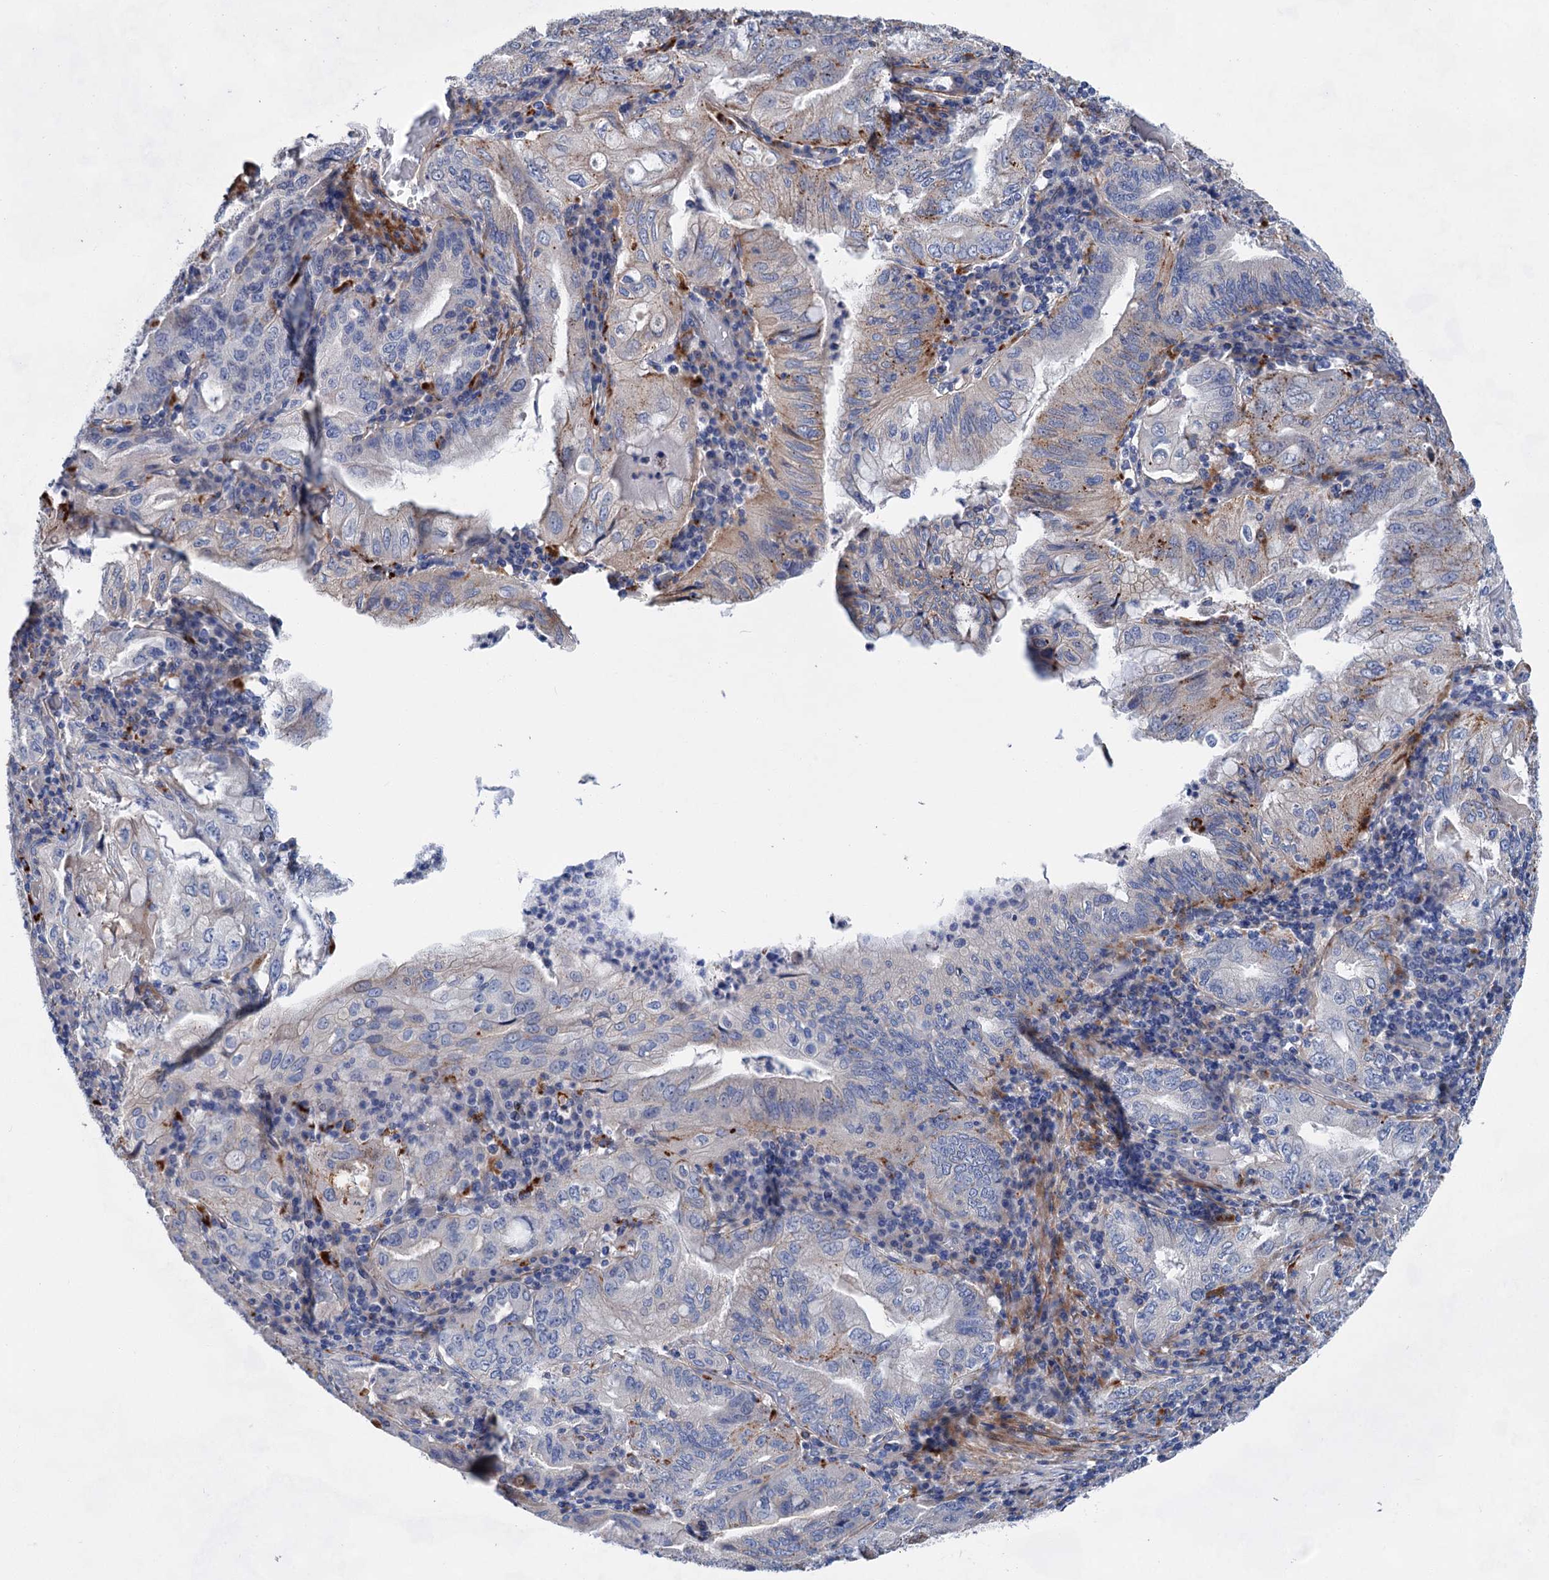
{"staining": {"intensity": "negative", "quantity": "none", "location": "none"}, "tissue": "stomach cancer", "cell_type": "Tumor cells", "image_type": "cancer", "snomed": [{"axis": "morphology", "description": "Normal tissue, NOS"}, {"axis": "morphology", "description": "Adenocarcinoma, NOS"}, {"axis": "topography", "description": "Esophagus"}, {"axis": "topography", "description": "Stomach, upper"}, {"axis": "topography", "description": "Peripheral nerve tissue"}], "caption": "Protein analysis of stomach adenocarcinoma shows no significant expression in tumor cells.", "gene": "GPR155", "patient": {"sex": "male", "age": 62}}